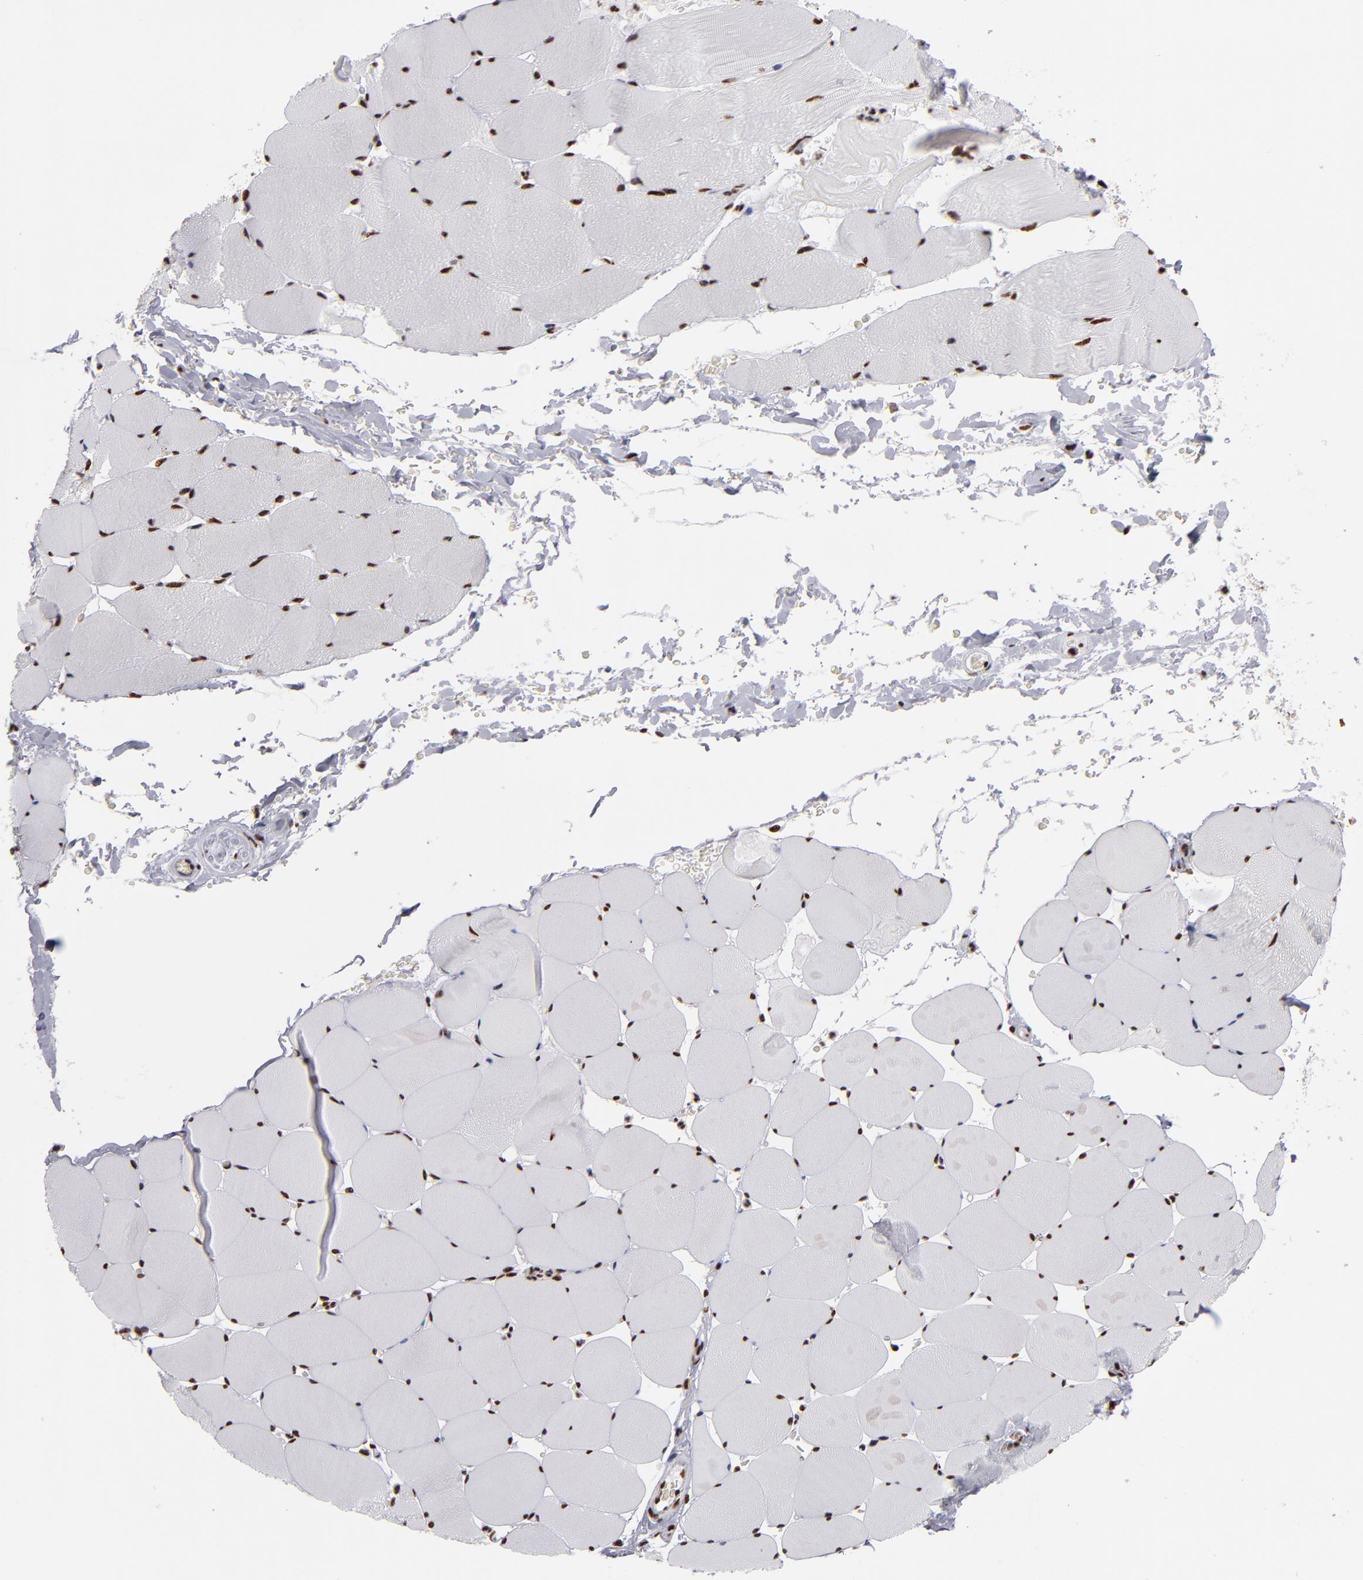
{"staining": {"intensity": "strong", "quantity": ">75%", "location": "nuclear"}, "tissue": "skeletal muscle", "cell_type": "Myocytes", "image_type": "normal", "snomed": [{"axis": "morphology", "description": "Normal tissue, NOS"}, {"axis": "topography", "description": "Skeletal muscle"}], "caption": "High-power microscopy captured an IHC image of benign skeletal muscle, revealing strong nuclear staining in approximately >75% of myocytes.", "gene": "MRE11", "patient": {"sex": "male", "age": 62}}